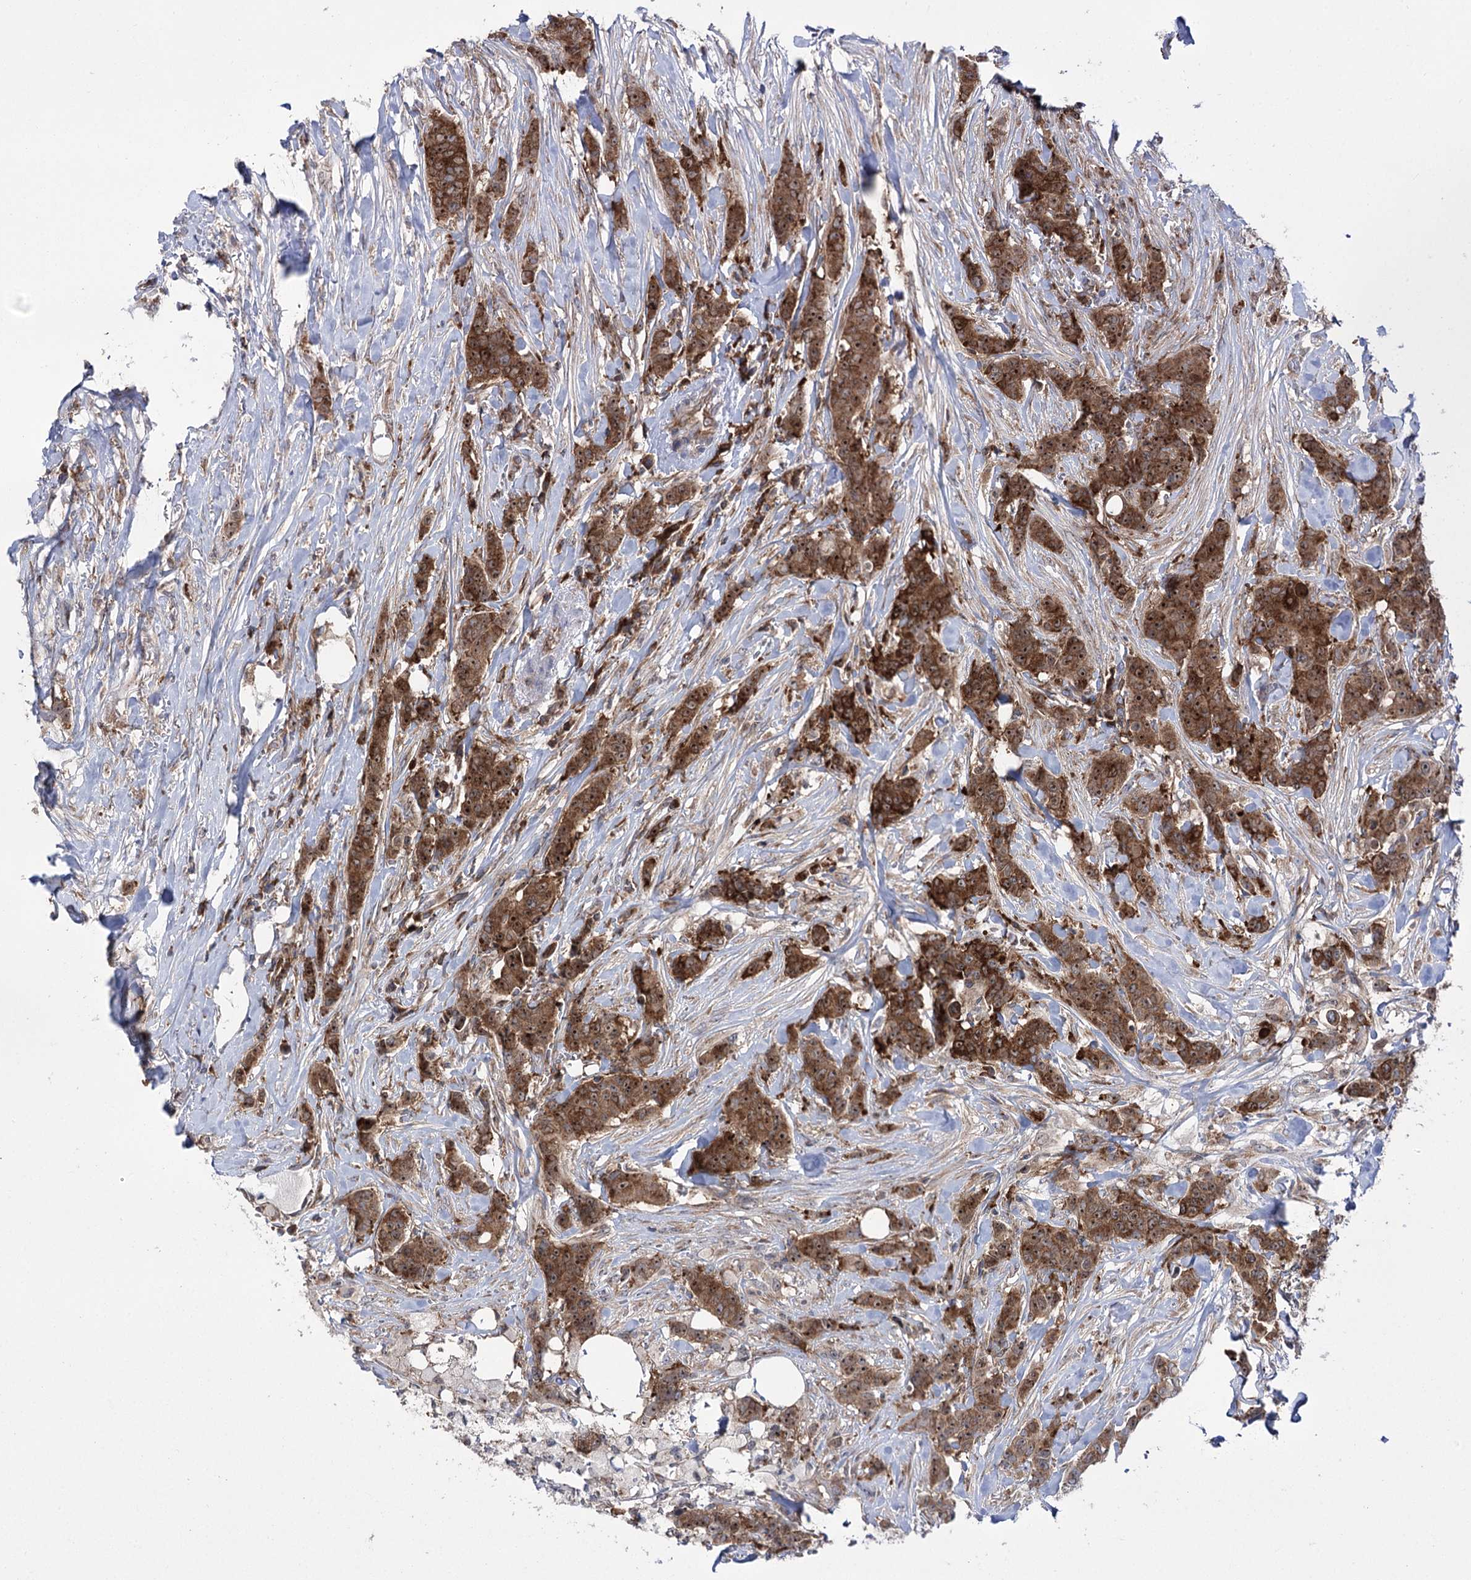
{"staining": {"intensity": "strong", "quantity": ">75%", "location": "cytoplasmic/membranous,nuclear"}, "tissue": "breast cancer", "cell_type": "Tumor cells", "image_type": "cancer", "snomed": [{"axis": "morphology", "description": "Duct carcinoma"}, {"axis": "topography", "description": "Breast"}], "caption": "DAB (3,3'-diaminobenzidine) immunohistochemical staining of human breast intraductal carcinoma displays strong cytoplasmic/membranous and nuclear protein staining in about >75% of tumor cells. Nuclei are stained in blue.", "gene": "ZNF622", "patient": {"sex": "female", "age": 40}}